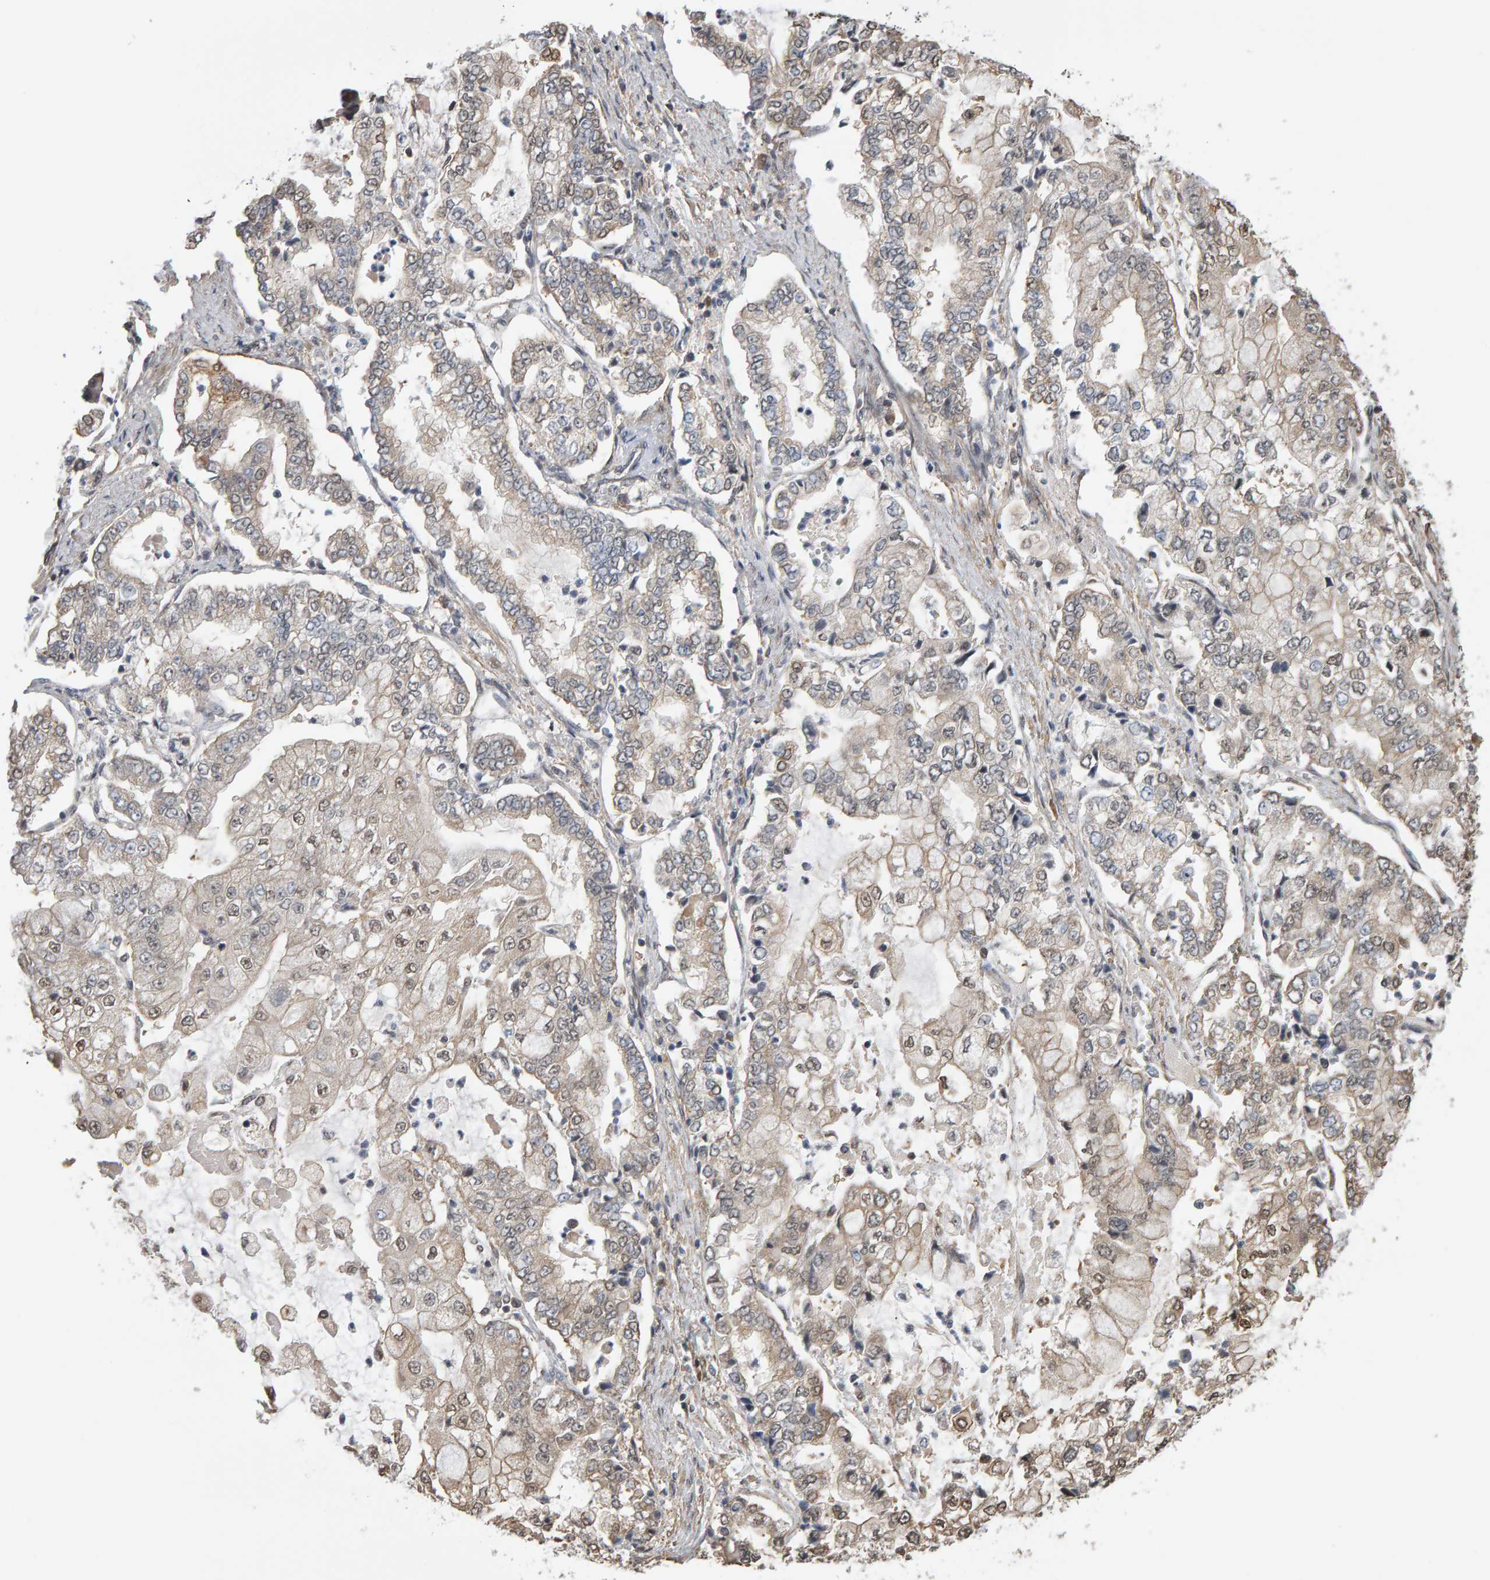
{"staining": {"intensity": "weak", "quantity": "25%-75%", "location": "cytoplasmic/membranous"}, "tissue": "stomach cancer", "cell_type": "Tumor cells", "image_type": "cancer", "snomed": [{"axis": "morphology", "description": "Adenocarcinoma, NOS"}, {"axis": "topography", "description": "Stomach"}], "caption": "Weak cytoplasmic/membranous expression is appreciated in approximately 25%-75% of tumor cells in adenocarcinoma (stomach). The staining is performed using DAB brown chromogen to label protein expression. The nuclei are counter-stained blue using hematoxylin.", "gene": "COASY", "patient": {"sex": "male", "age": 76}}